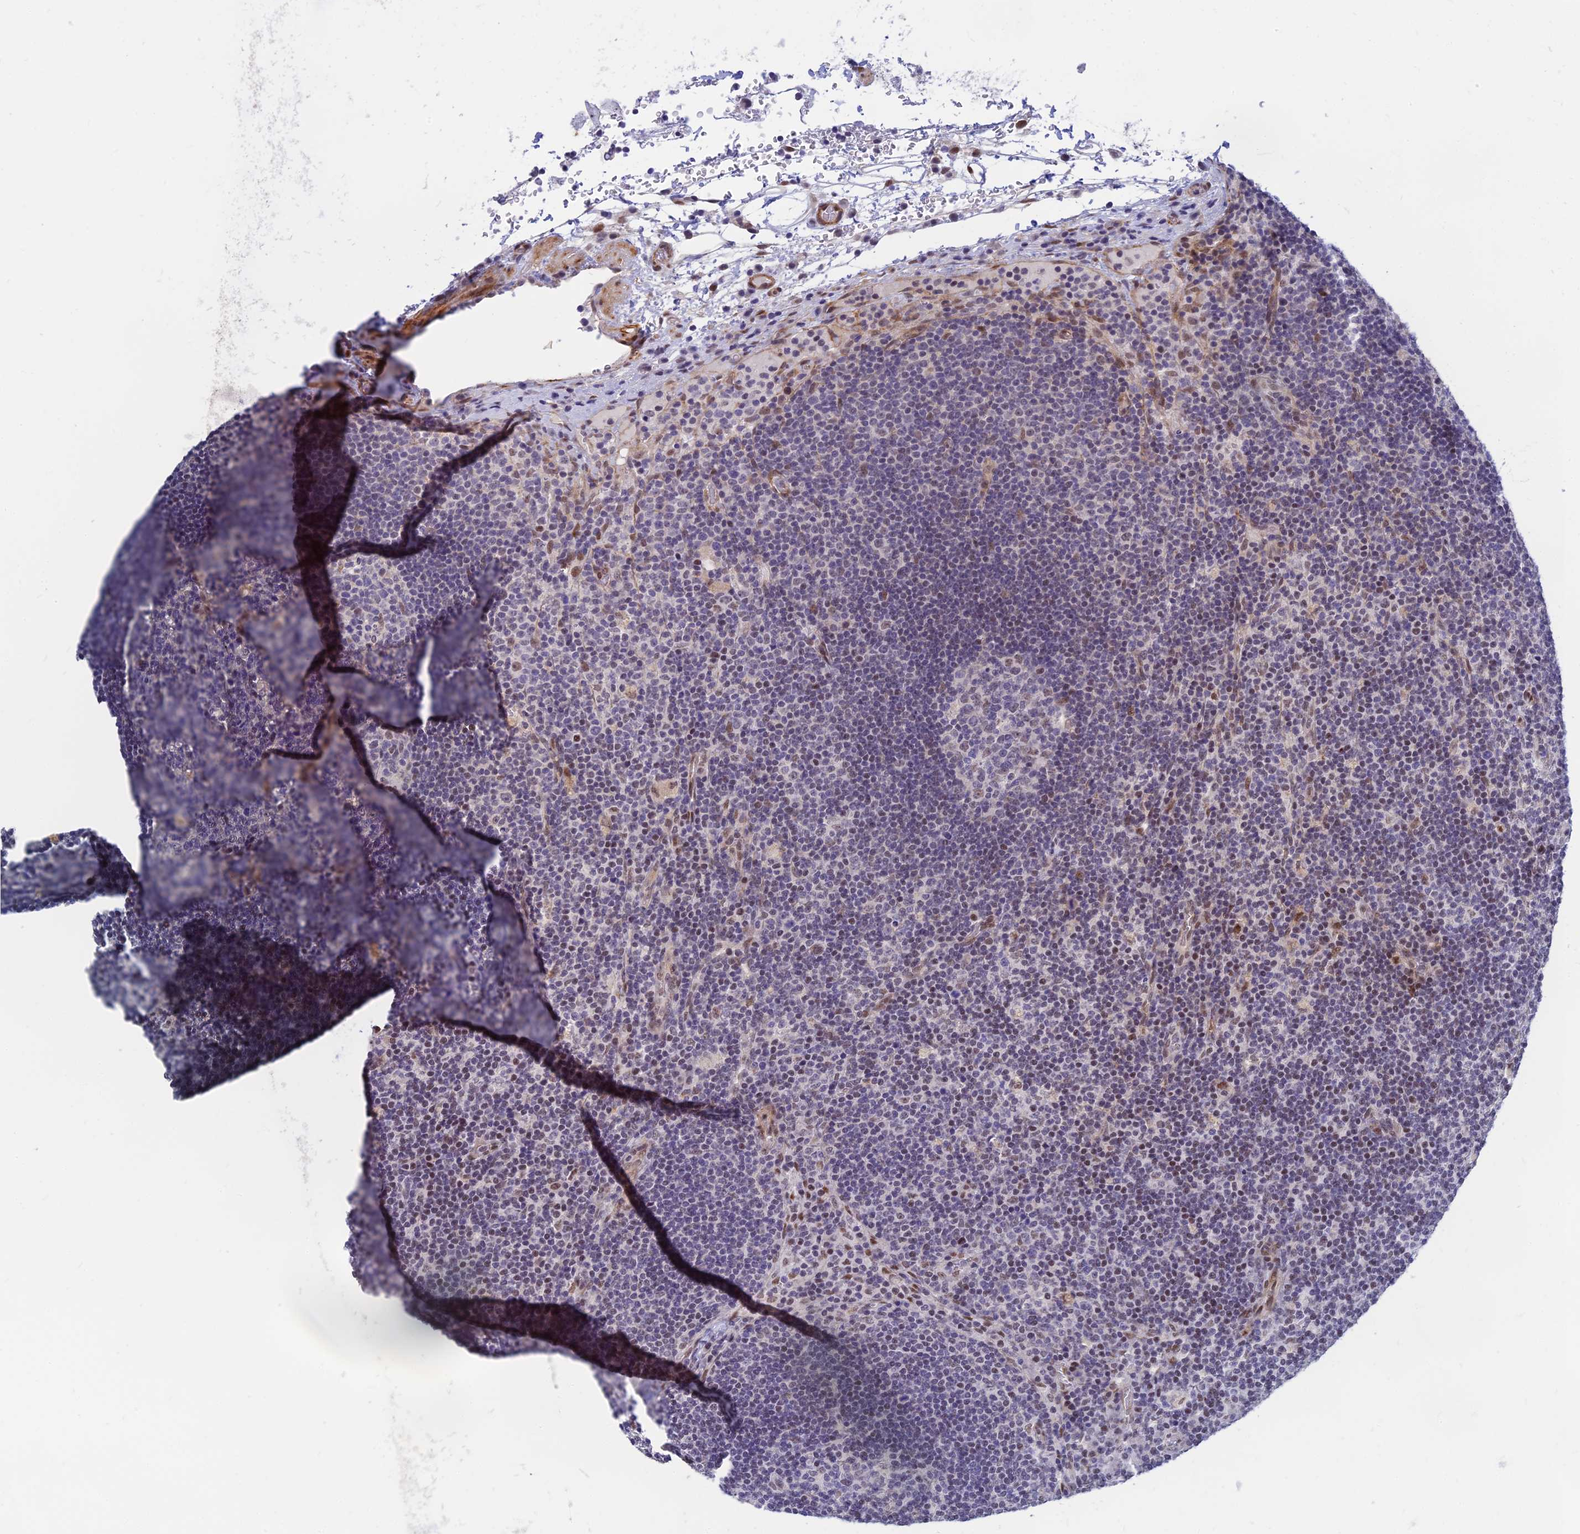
{"staining": {"intensity": "negative", "quantity": "none", "location": "none"}, "tissue": "lymph node", "cell_type": "Germinal center cells", "image_type": "normal", "snomed": [{"axis": "morphology", "description": "Normal tissue, NOS"}, {"axis": "topography", "description": "Lymph node"}], "caption": "The immunohistochemistry histopathology image has no significant staining in germinal center cells of lymph node. The staining was performed using DAB (3,3'-diaminobenzidine) to visualize the protein expression in brown, while the nuclei were stained in blue with hematoxylin (Magnification: 20x).", "gene": "CLK4", "patient": {"sex": "male", "age": 58}}